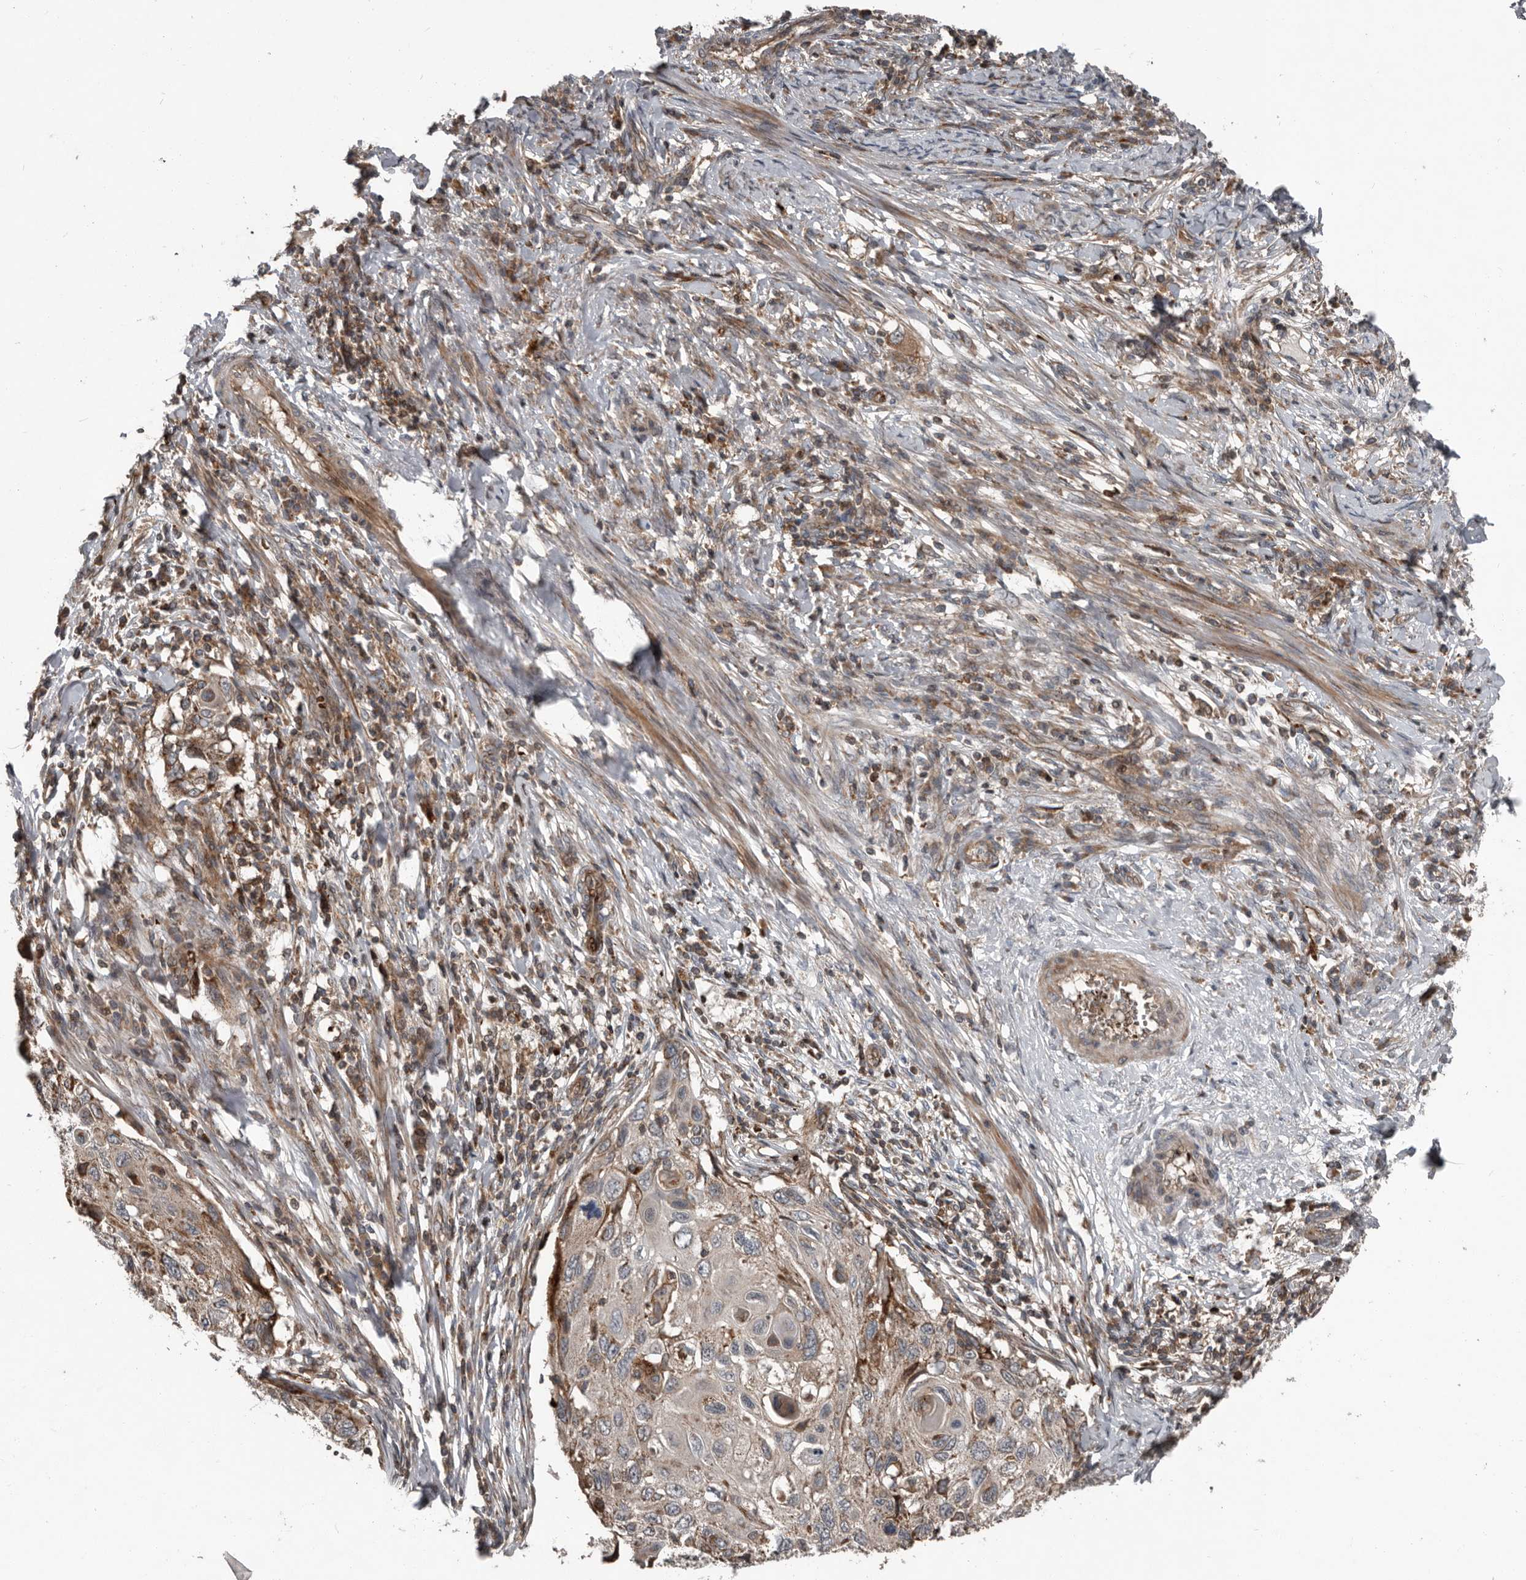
{"staining": {"intensity": "moderate", "quantity": "<25%", "location": "cytoplasmic/membranous"}, "tissue": "cervical cancer", "cell_type": "Tumor cells", "image_type": "cancer", "snomed": [{"axis": "morphology", "description": "Squamous cell carcinoma, NOS"}, {"axis": "topography", "description": "Cervix"}], "caption": "This photomicrograph shows IHC staining of human cervical cancer, with low moderate cytoplasmic/membranous positivity in about <25% of tumor cells.", "gene": "FBXO31", "patient": {"sex": "female", "age": 70}}